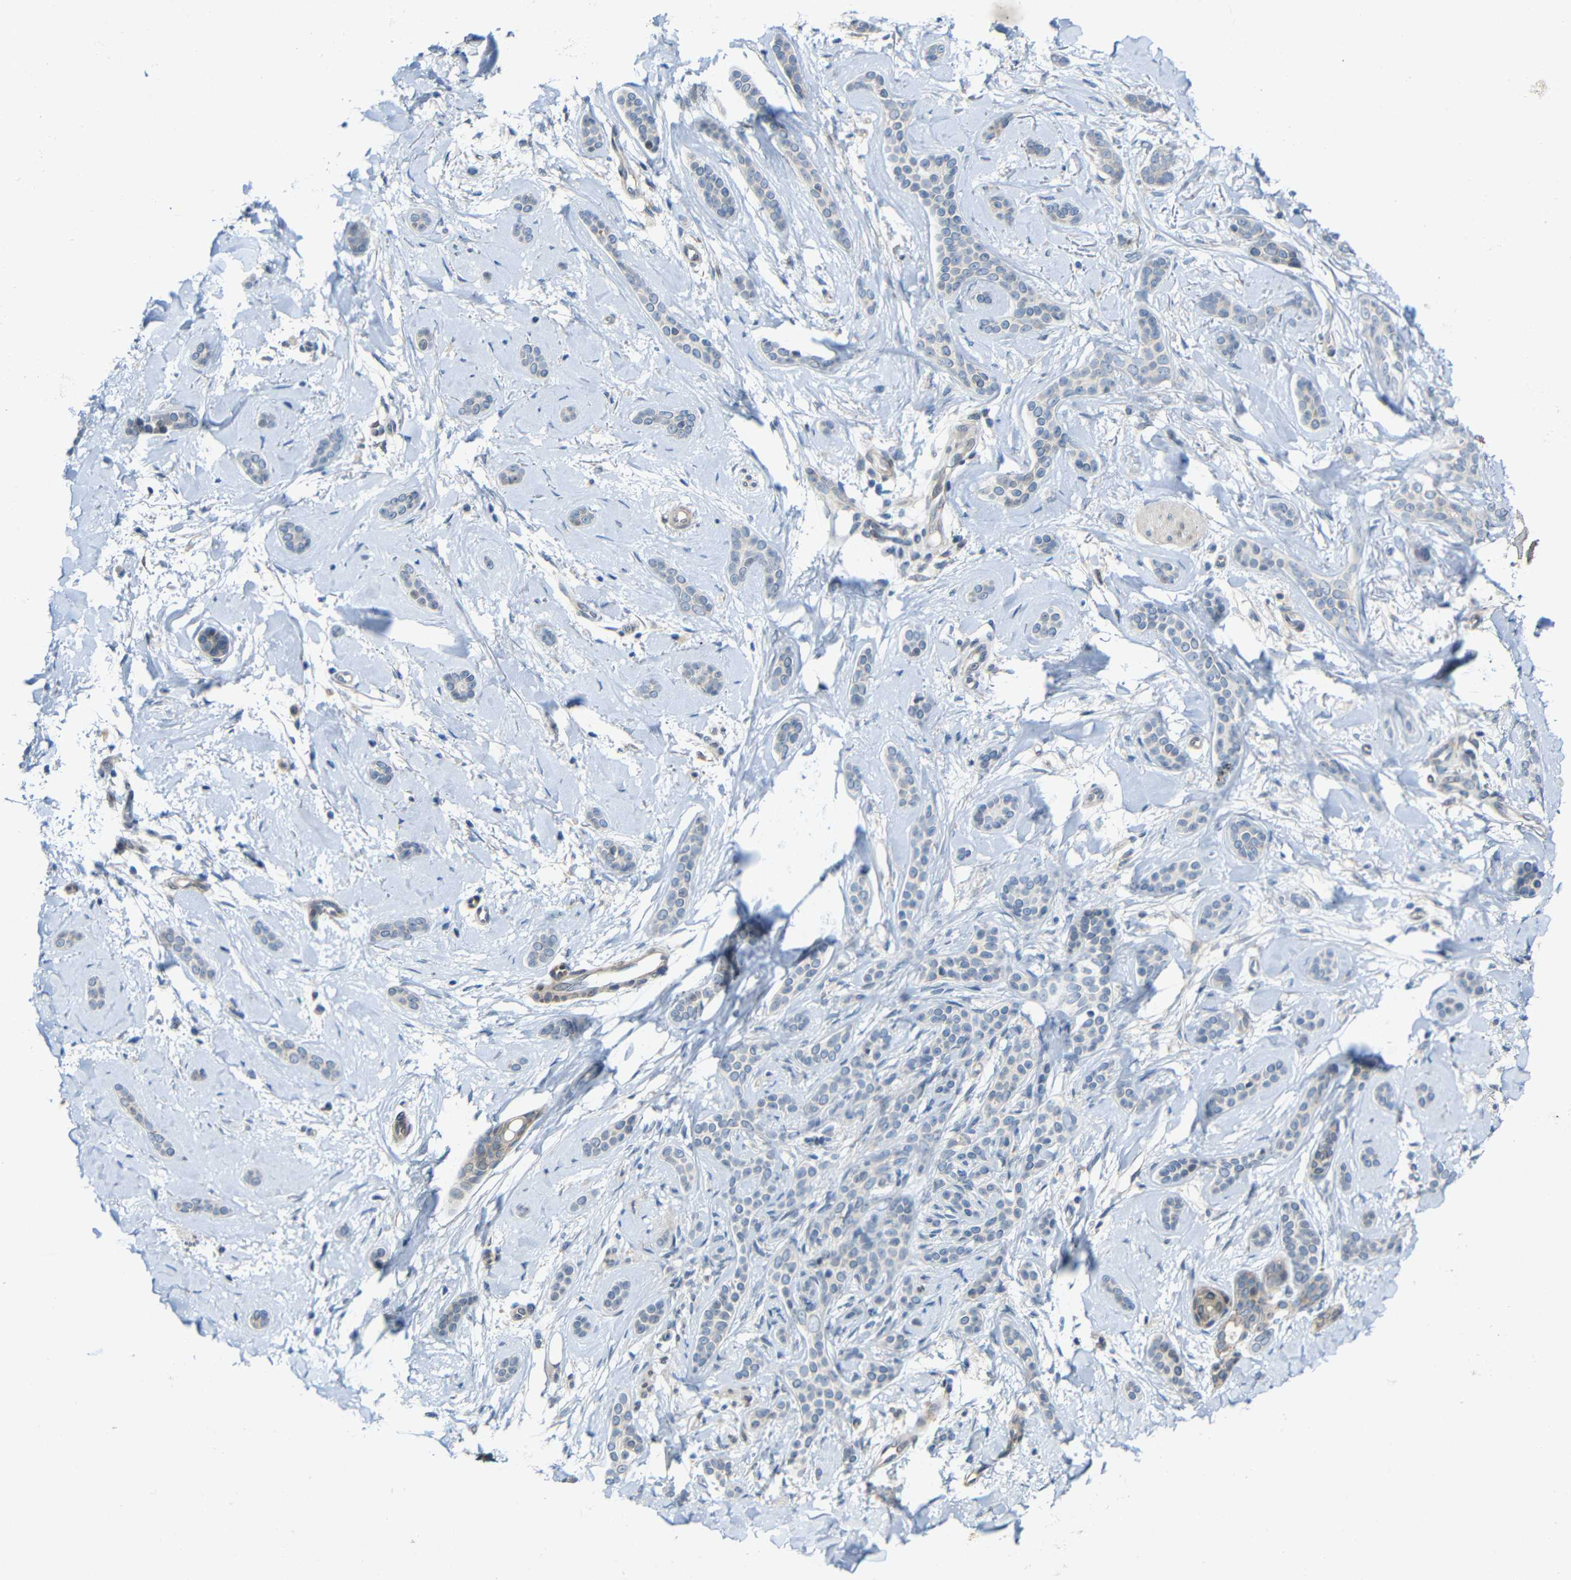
{"staining": {"intensity": "negative", "quantity": "none", "location": "none"}, "tissue": "skin cancer", "cell_type": "Tumor cells", "image_type": "cancer", "snomed": [{"axis": "morphology", "description": "Basal cell carcinoma"}, {"axis": "morphology", "description": "Adnexal tumor, benign"}, {"axis": "topography", "description": "Skin"}], "caption": "DAB immunohistochemical staining of human skin basal cell carcinoma displays no significant positivity in tumor cells. (IHC, brightfield microscopy, high magnification).", "gene": "TMEM25", "patient": {"sex": "female", "age": 42}}